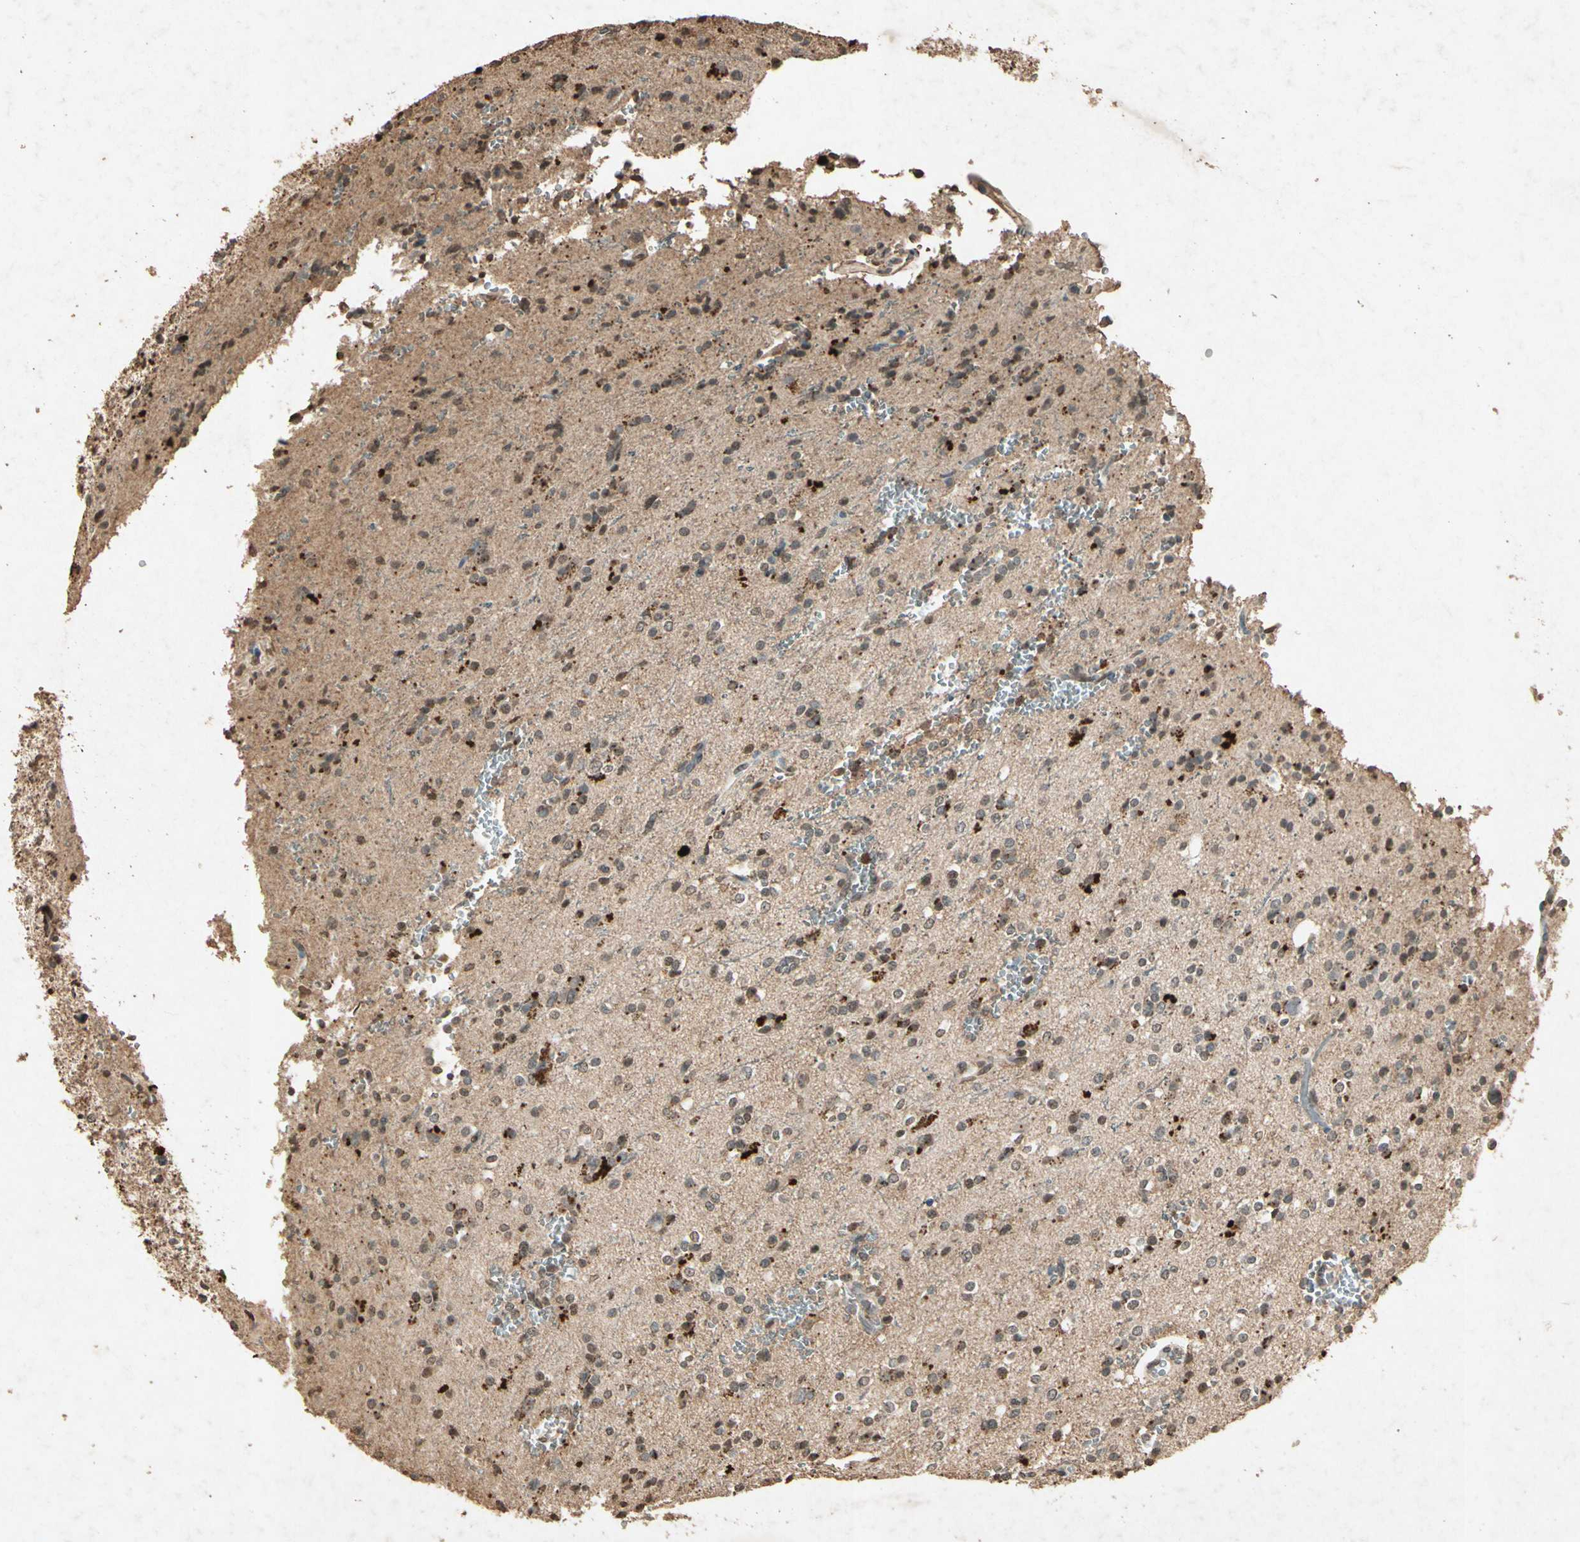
{"staining": {"intensity": "moderate", "quantity": "25%-75%", "location": "cytoplasmic/membranous"}, "tissue": "glioma", "cell_type": "Tumor cells", "image_type": "cancer", "snomed": [{"axis": "morphology", "description": "Glioma, malignant, High grade"}, {"axis": "topography", "description": "Brain"}], "caption": "IHC (DAB) staining of human glioma demonstrates moderate cytoplasmic/membranous protein expression in about 25%-75% of tumor cells.", "gene": "GC", "patient": {"sex": "male", "age": 47}}